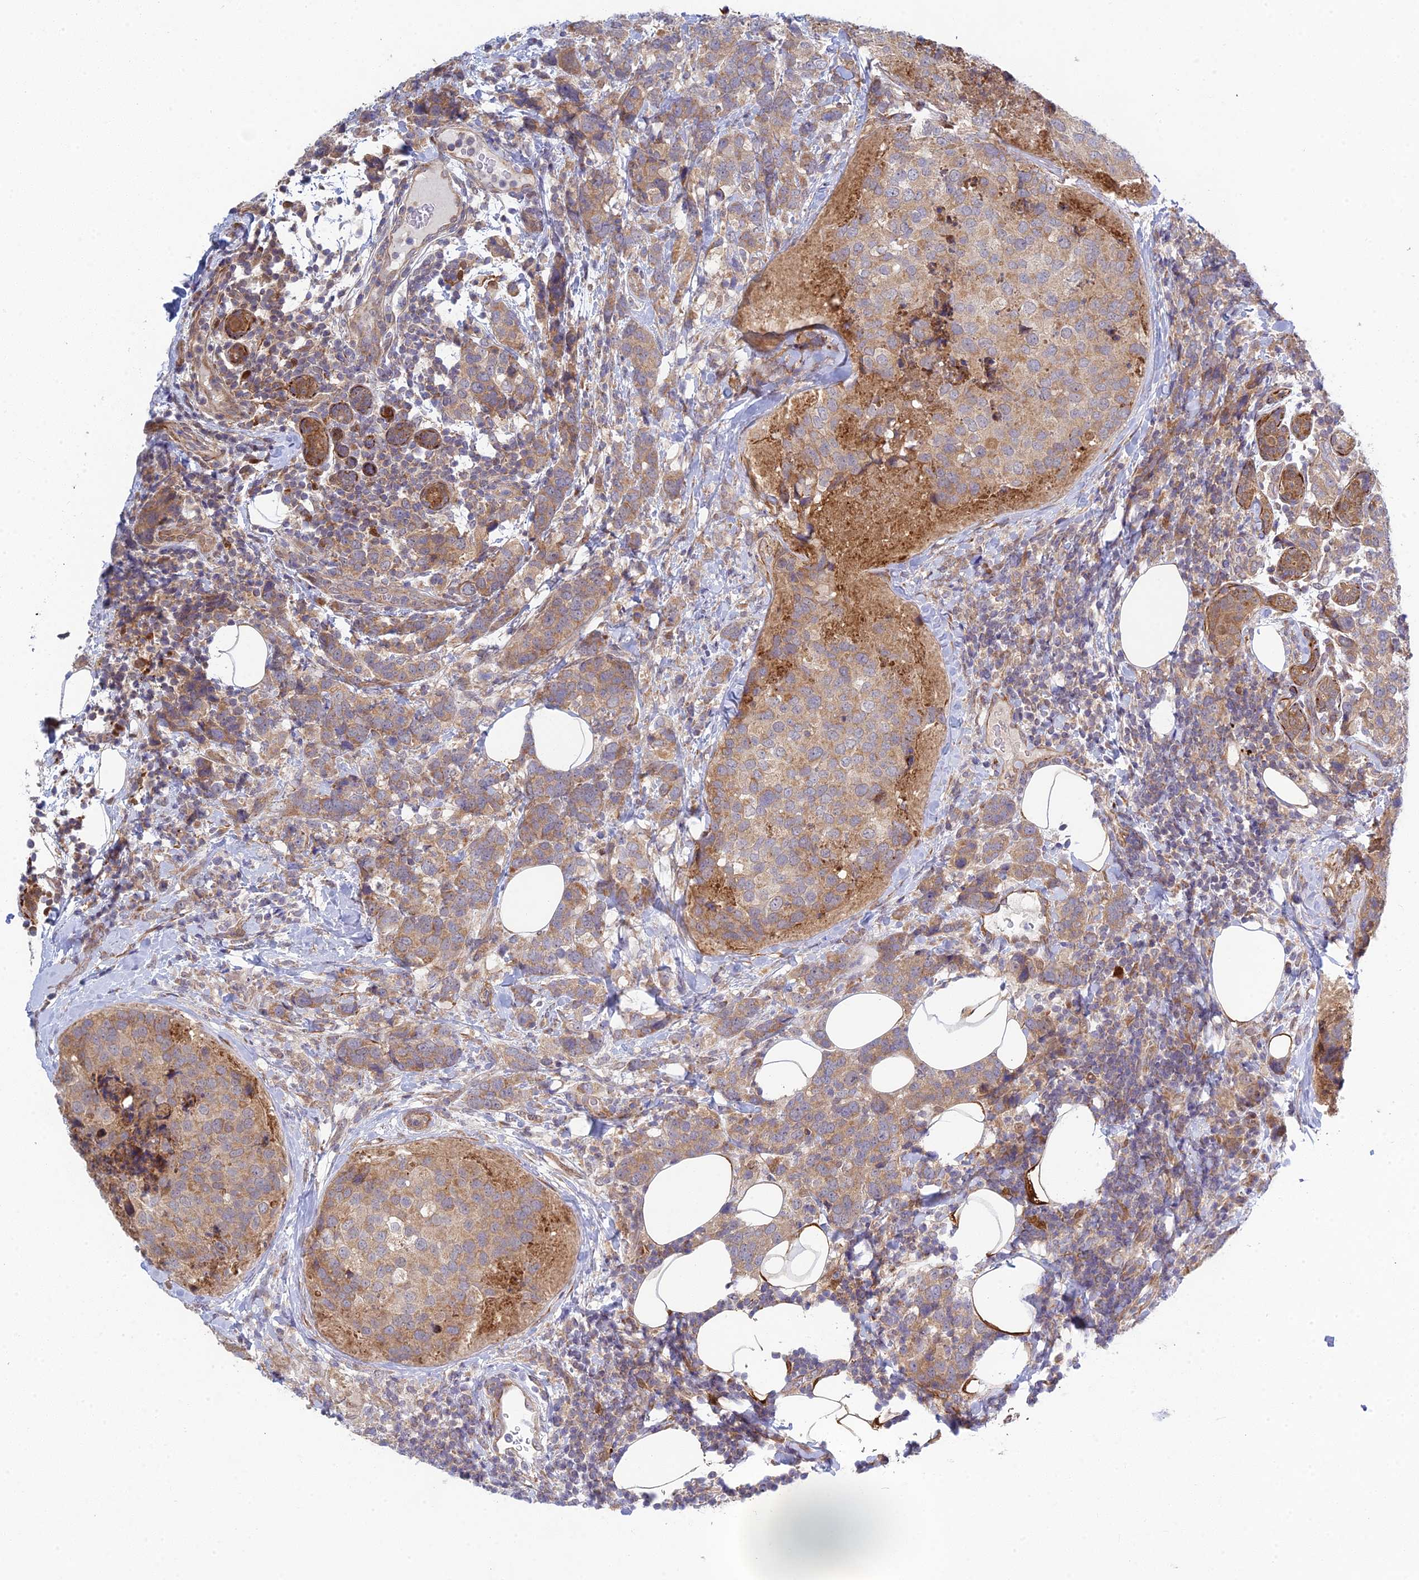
{"staining": {"intensity": "weak", "quantity": ">75%", "location": "cytoplasmic/membranous"}, "tissue": "breast cancer", "cell_type": "Tumor cells", "image_type": "cancer", "snomed": [{"axis": "morphology", "description": "Lobular carcinoma"}, {"axis": "topography", "description": "Breast"}], "caption": "This micrograph demonstrates immunohistochemistry staining of human breast cancer, with low weak cytoplasmic/membranous positivity in approximately >75% of tumor cells.", "gene": "INCA1", "patient": {"sex": "female", "age": 59}}